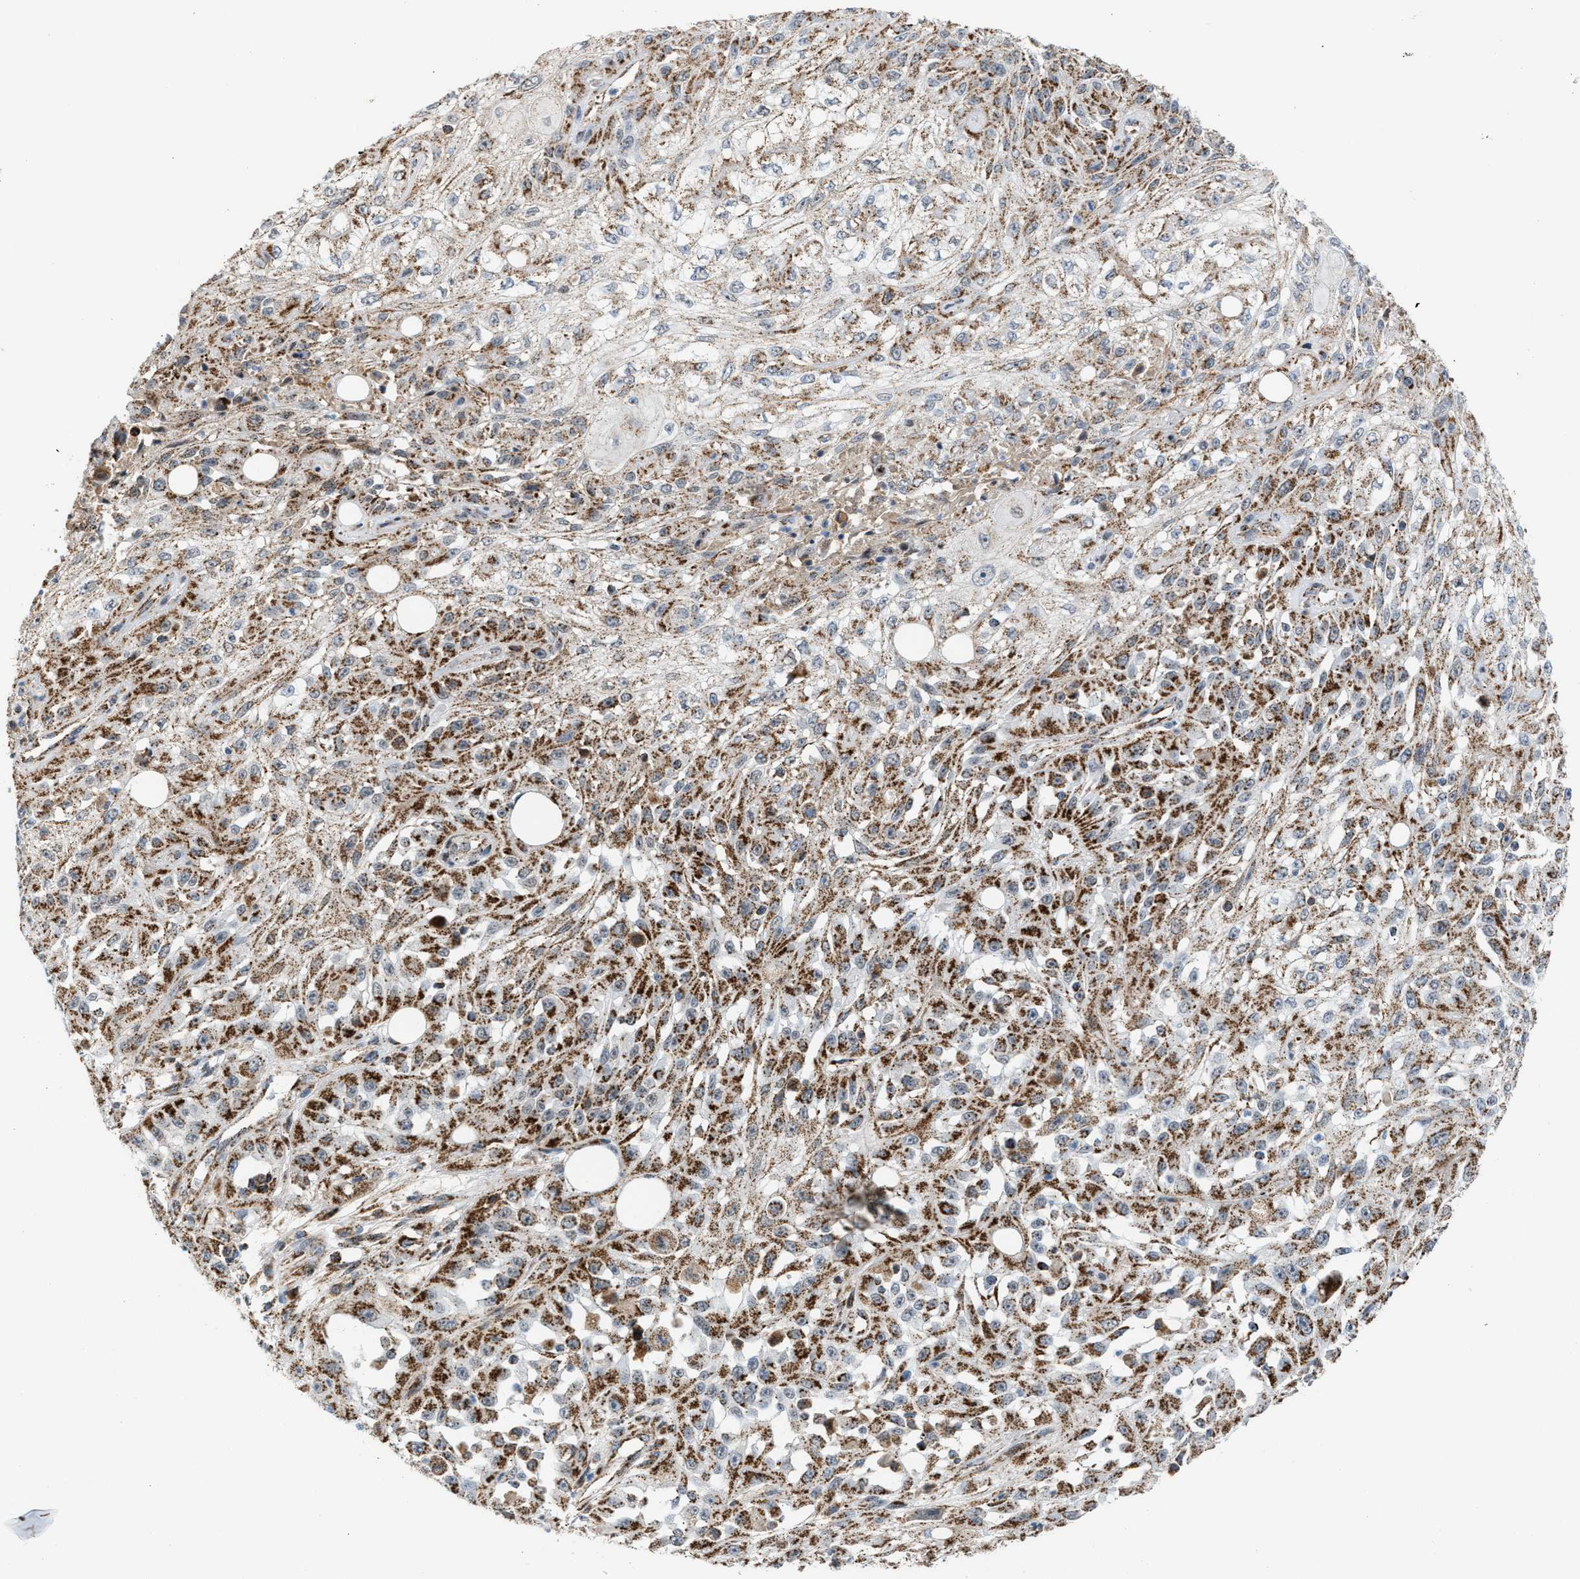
{"staining": {"intensity": "moderate", "quantity": ">75%", "location": "cytoplasmic/membranous"}, "tissue": "skin cancer", "cell_type": "Tumor cells", "image_type": "cancer", "snomed": [{"axis": "morphology", "description": "Squamous cell carcinoma, NOS"}, {"axis": "morphology", "description": "Squamous cell carcinoma, metastatic, NOS"}, {"axis": "topography", "description": "Skin"}, {"axis": "topography", "description": "Lymph node"}], "caption": "Moderate cytoplasmic/membranous expression for a protein is identified in approximately >75% of tumor cells of skin cancer (squamous cell carcinoma) using immunohistochemistry (IHC).", "gene": "PMPCA", "patient": {"sex": "male", "age": 75}}